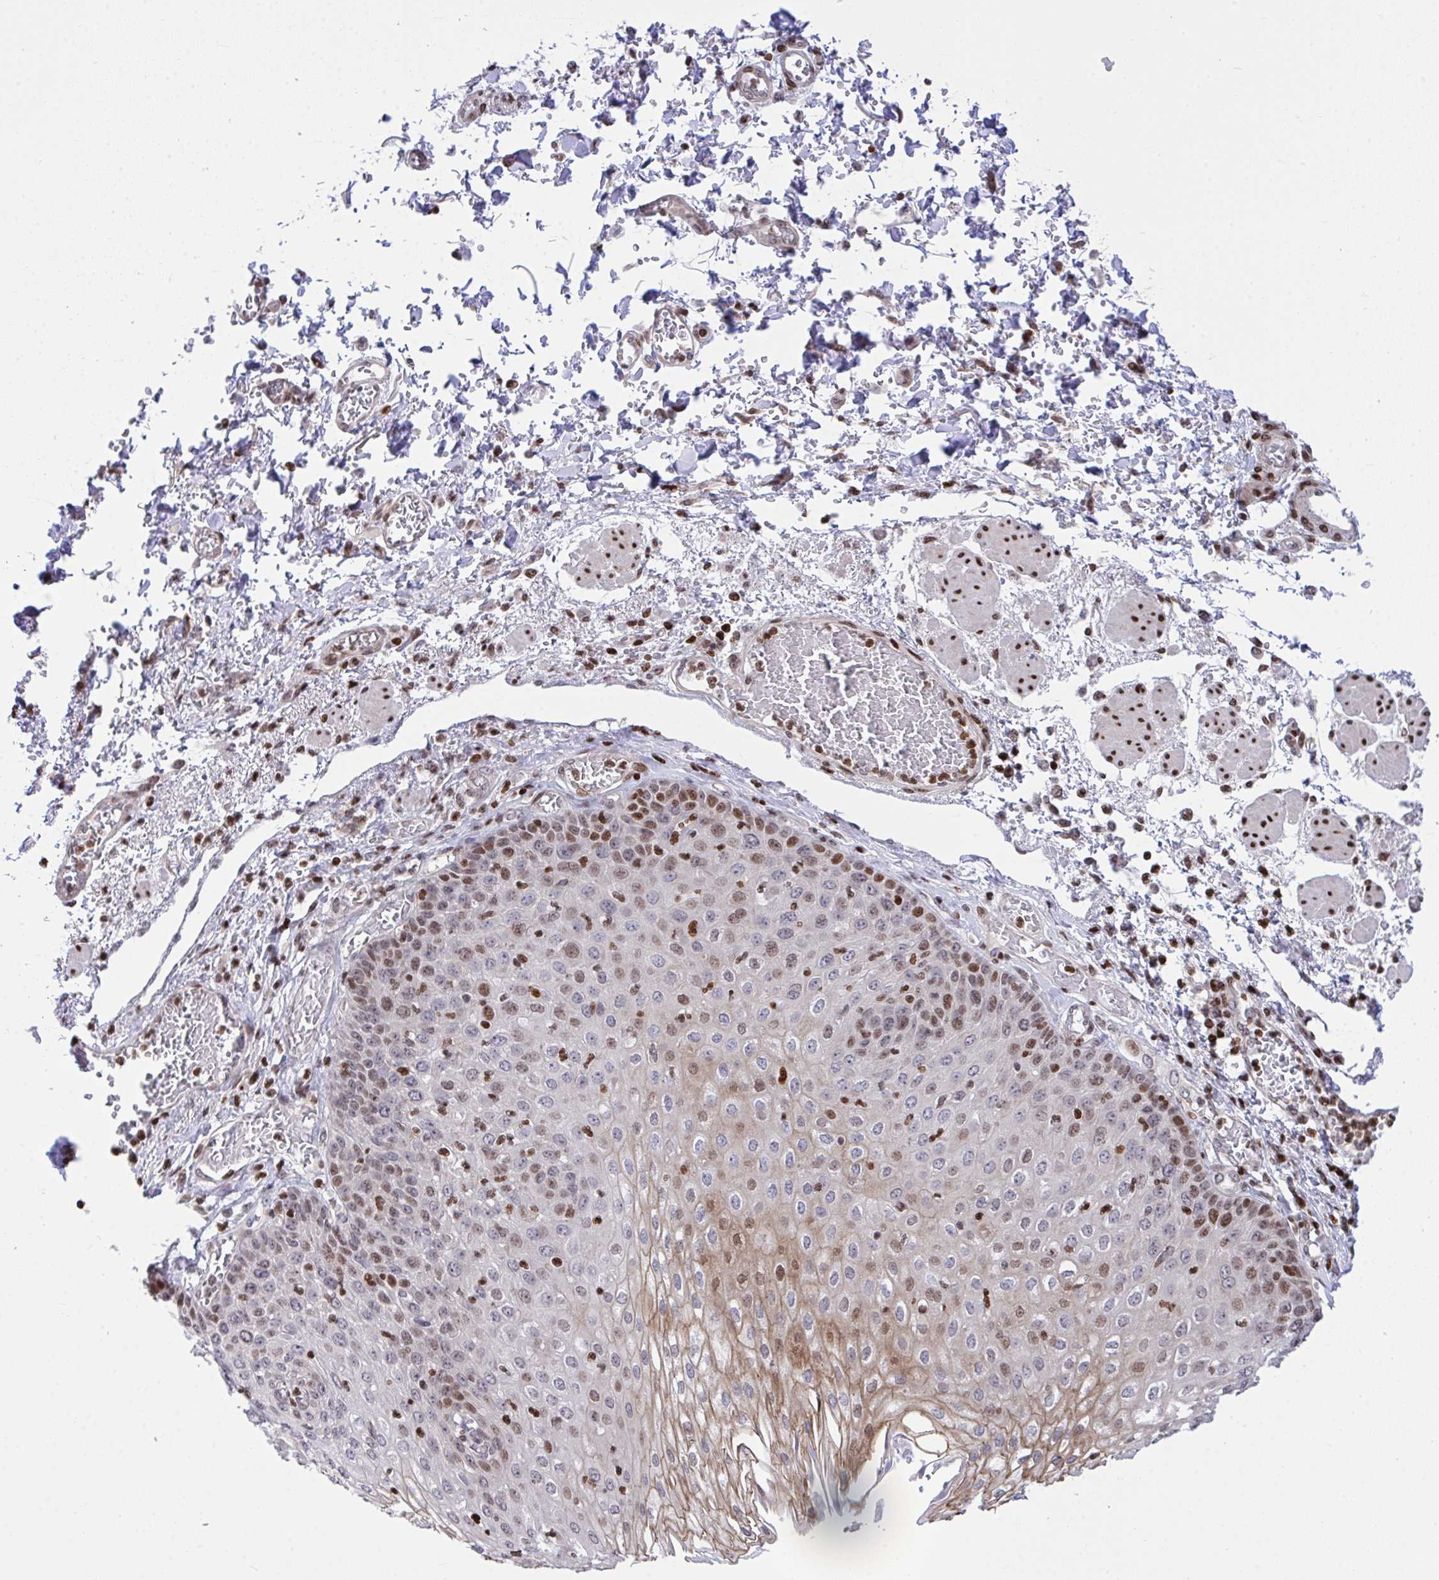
{"staining": {"intensity": "strong", "quantity": "25%-75%", "location": "cytoplasmic/membranous,nuclear"}, "tissue": "esophagus", "cell_type": "Squamous epithelial cells", "image_type": "normal", "snomed": [{"axis": "morphology", "description": "Normal tissue, NOS"}, {"axis": "morphology", "description": "Adenocarcinoma, NOS"}, {"axis": "topography", "description": "Esophagus"}], "caption": "The histopathology image displays immunohistochemical staining of normal esophagus. There is strong cytoplasmic/membranous,nuclear positivity is present in approximately 25%-75% of squamous epithelial cells.", "gene": "RAPGEF5", "patient": {"sex": "male", "age": 81}}